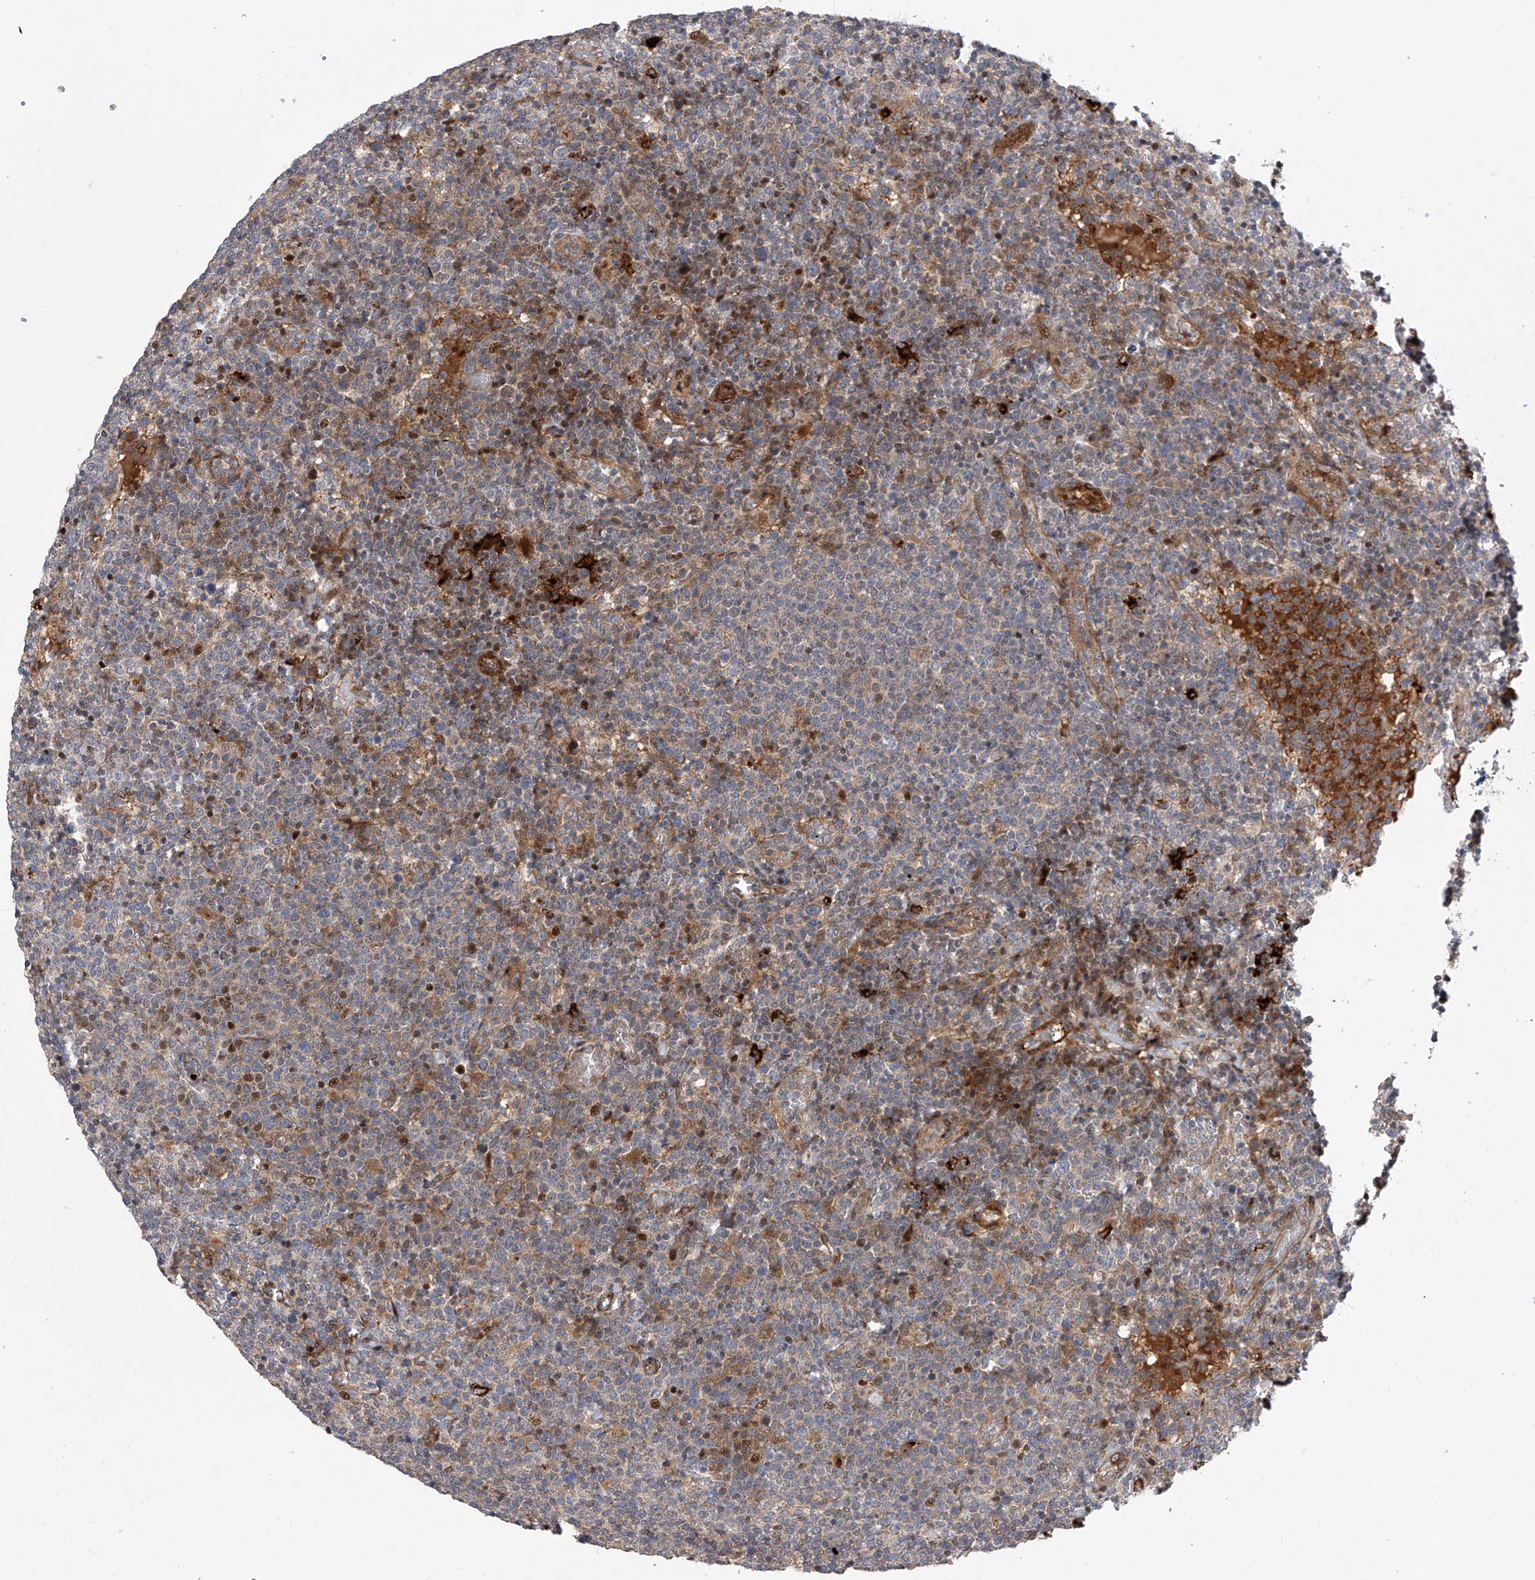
{"staining": {"intensity": "moderate", "quantity": "<25%", "location": "cytoplasmic/membranous,nuclear"}, "tissue": "lymphoma", "cell_type": "Tumor cells", "image_type": "cancer", "snomed": [{"axis": "morphology", "description": "Malignant lymphoma, non-Hodgkin's type, High grade"}, {"axis": "topography", "description": "Lymph node"}], "caption": "Moderate cytoplasmic/membranous and nuclear positivity for a protein is seen in about <25% of tumor cells of high-grade malignant lymphoma, non-Hodgkin's type using immunohistochemistry (IHC).", "gene": "PDSS2", "patient": {"sex": "male", "age": 61}}